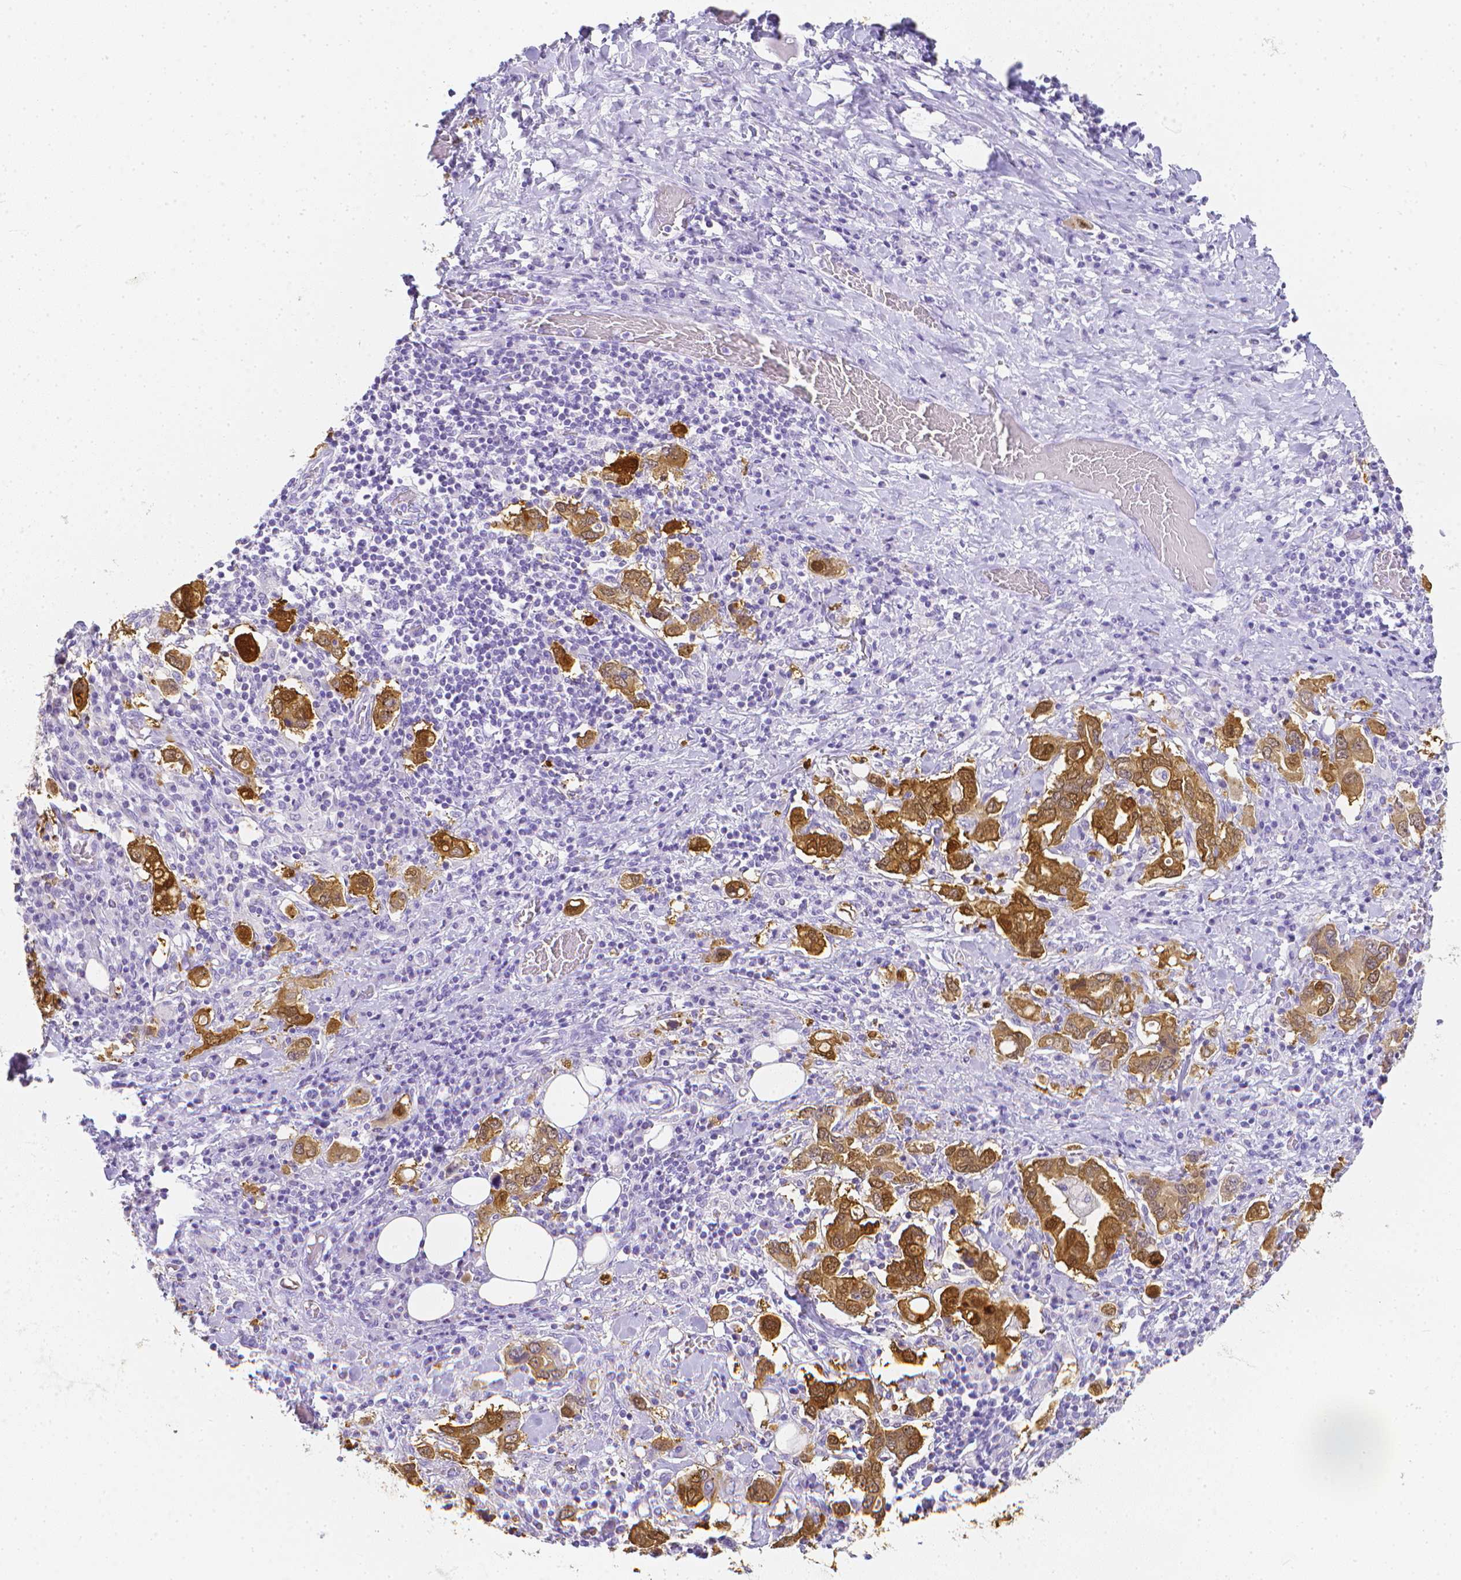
{"staining": {"intensity": "strong", "quantity": ">75%", "location": "cytoplasmic/membranous,nuclear"}, "tissue": "stomach cancer", "cell_type": "Tumor cells", "image_type": "cancer", "snomed": [{"axis": "morphology", "description": "Adenocarcinoma, NOS"}, {"axis": "topography", "description": "Stomach, upper"}, {"axis": "topography", "description": "Stomach"}], "caption": "Protein analysis of stomach cancer tissue demonstrates strong cytoplasmic/membranous and nuclear staining in approximately >75% of tumor cells.", "gene": "LGALS4", "patient": {"sex": "male", "age": 62}}